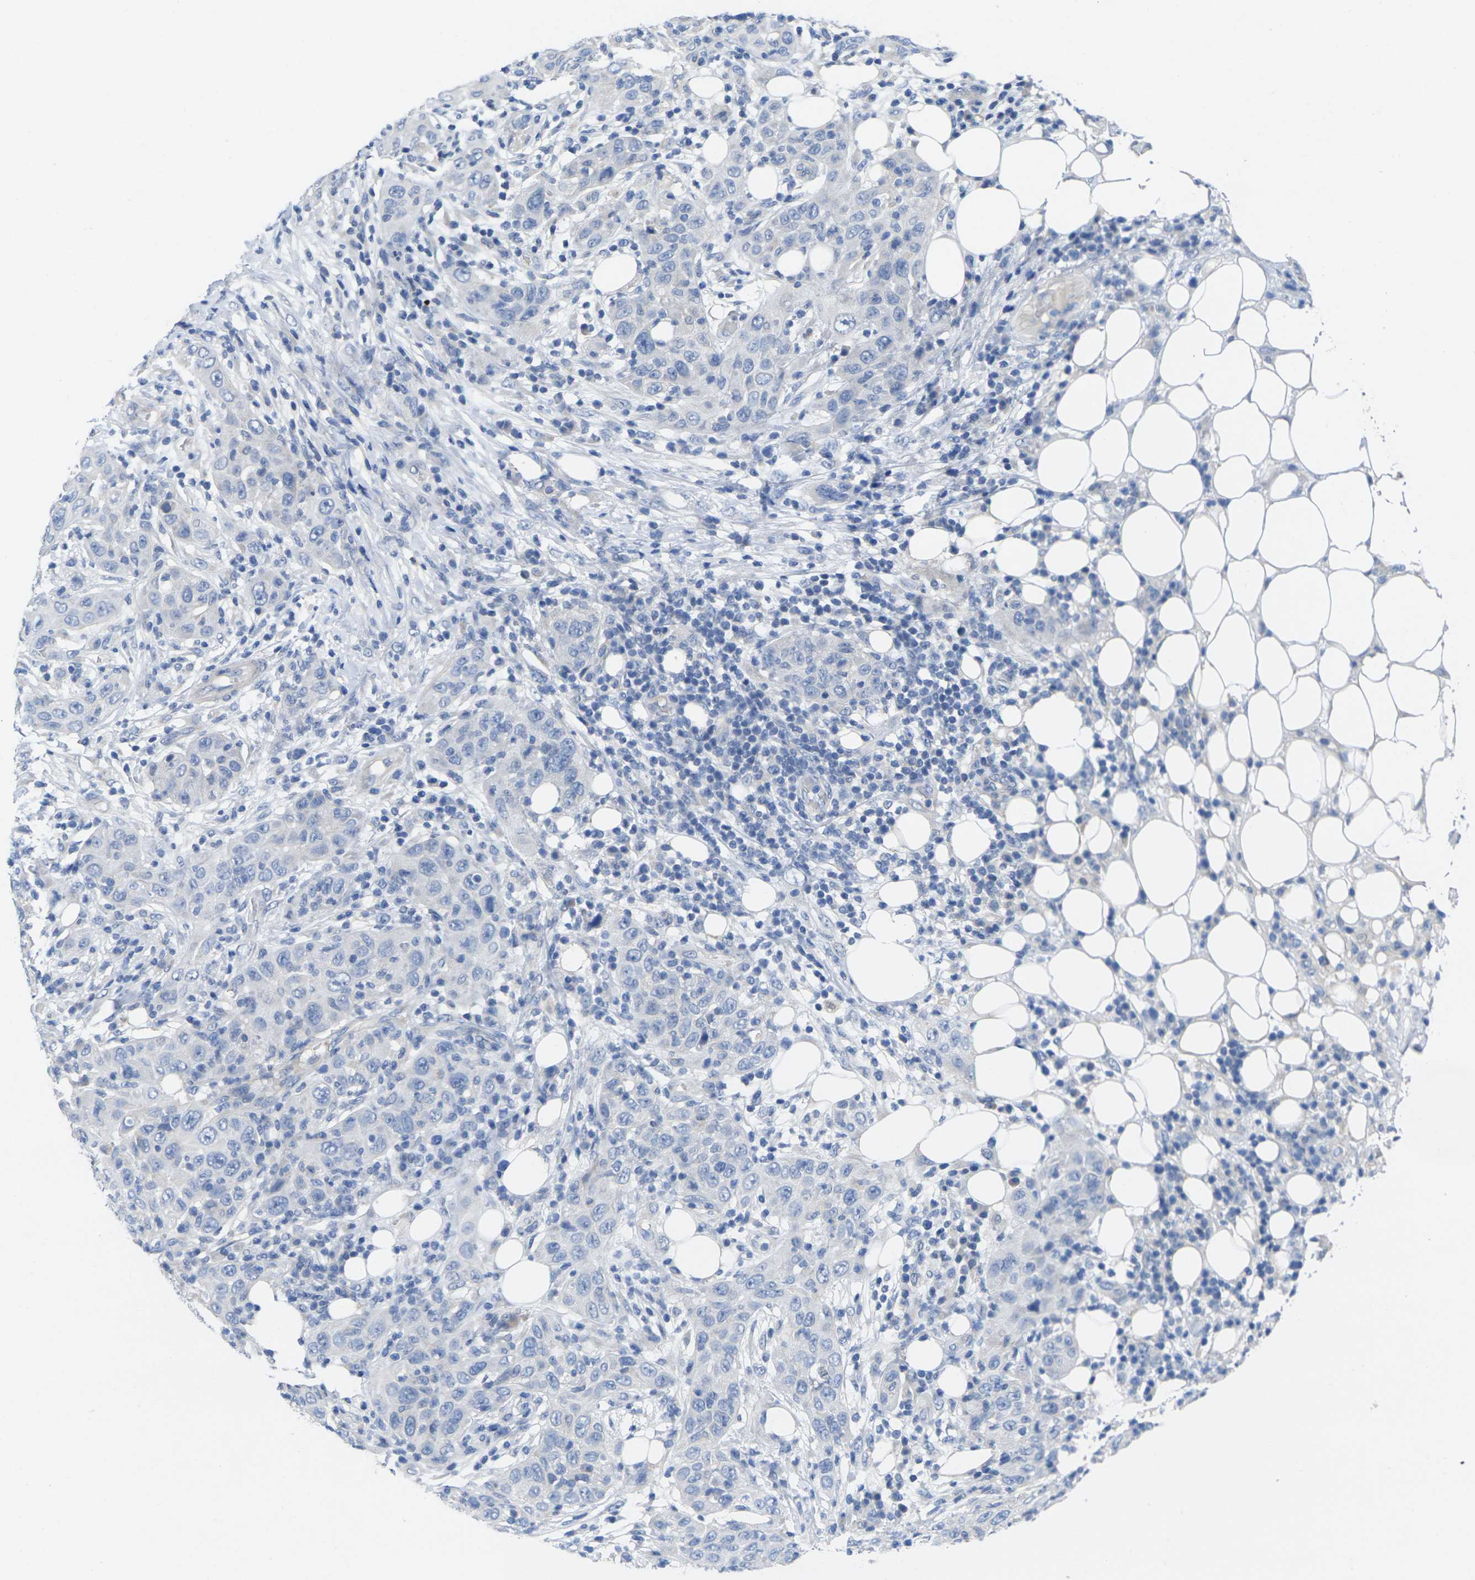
{"staining": {"intensity": "negative", "quantity": "none", "location": "none"}, "tissue": "skin cancer", "cell_type": "Tumor cells", "image_type": "cancer", "snomed": [{"axis": "morphology", "description": "Squamous cell carcinoma, NOS"}, {"axis": "topography", "description": "Skin"}], "caption": "Immunohistochemical staining of human squamous cell carcinoma (skin) exhibits no significant staining in tumor cells. The staining is performed using DAB (3,3'-diaminobenzidine) brown chromogen with nuclei counter-stained in using hematoxylin.", "gene": "TNNI3", "patient": {"sex": "female", "age": 88}}